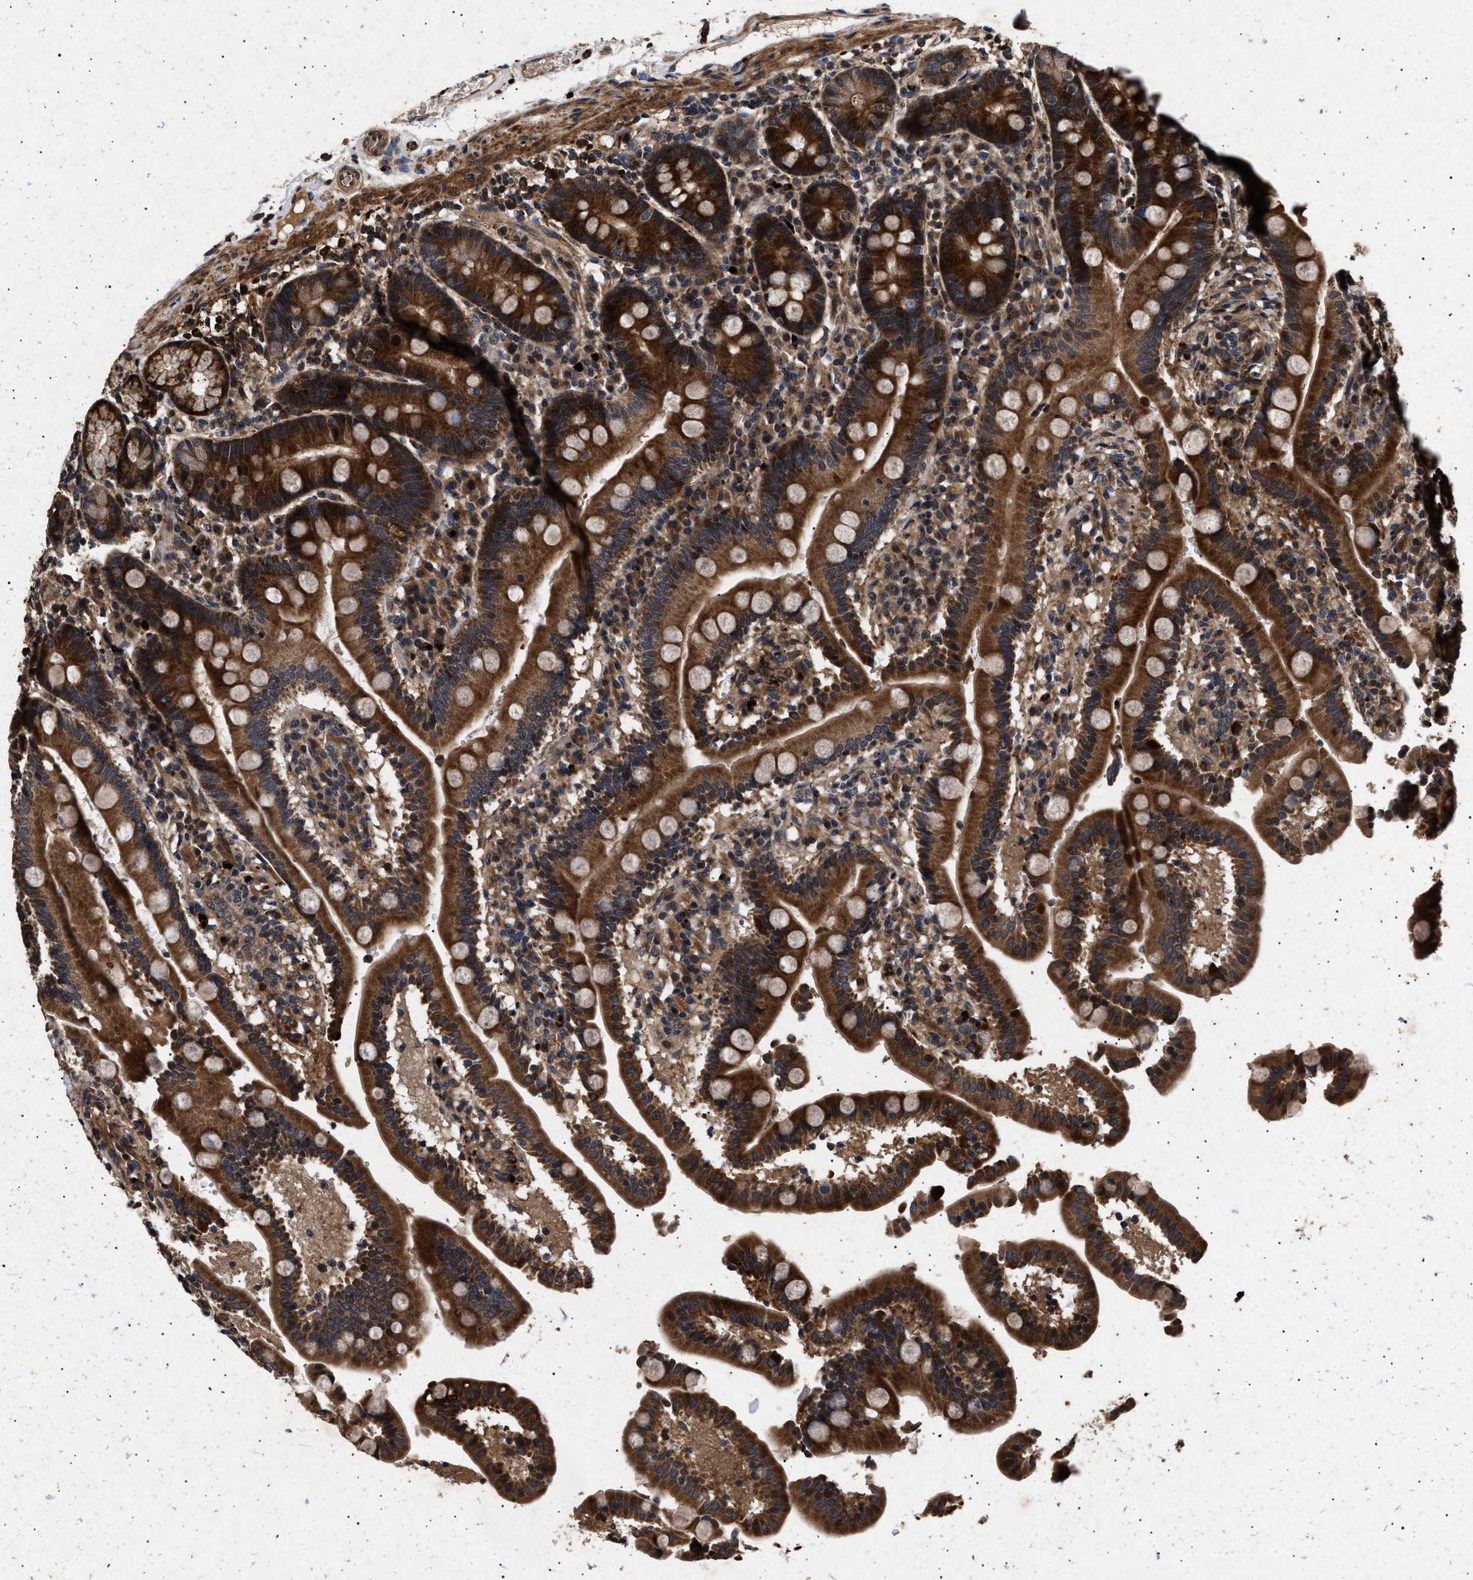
{"staining": {"intensity": "strong", "quantity": ">75%", "location": "cytoplasmic/membranous"}, "tissue": "duodenum", "cell_type": "Glandular cells", "image_type": "normal", "snomed": [{"axis": "morphology", "description": "Normal tissue, NOS"}, {"axis": "topography", "description": "Small intestine, NOS"}], "caption": "Benign duodenum exhibits strong cytoplasmic/membranous staining in approximately >75% of glandular cells The staining was performed using DAB to visualize the protein expression in brown, while the nuclei were stained in blue with hematoxylin (Magnification: 20x)..", "gene": "ITGB5", "patient": {"sex": "female", "age": 71}}